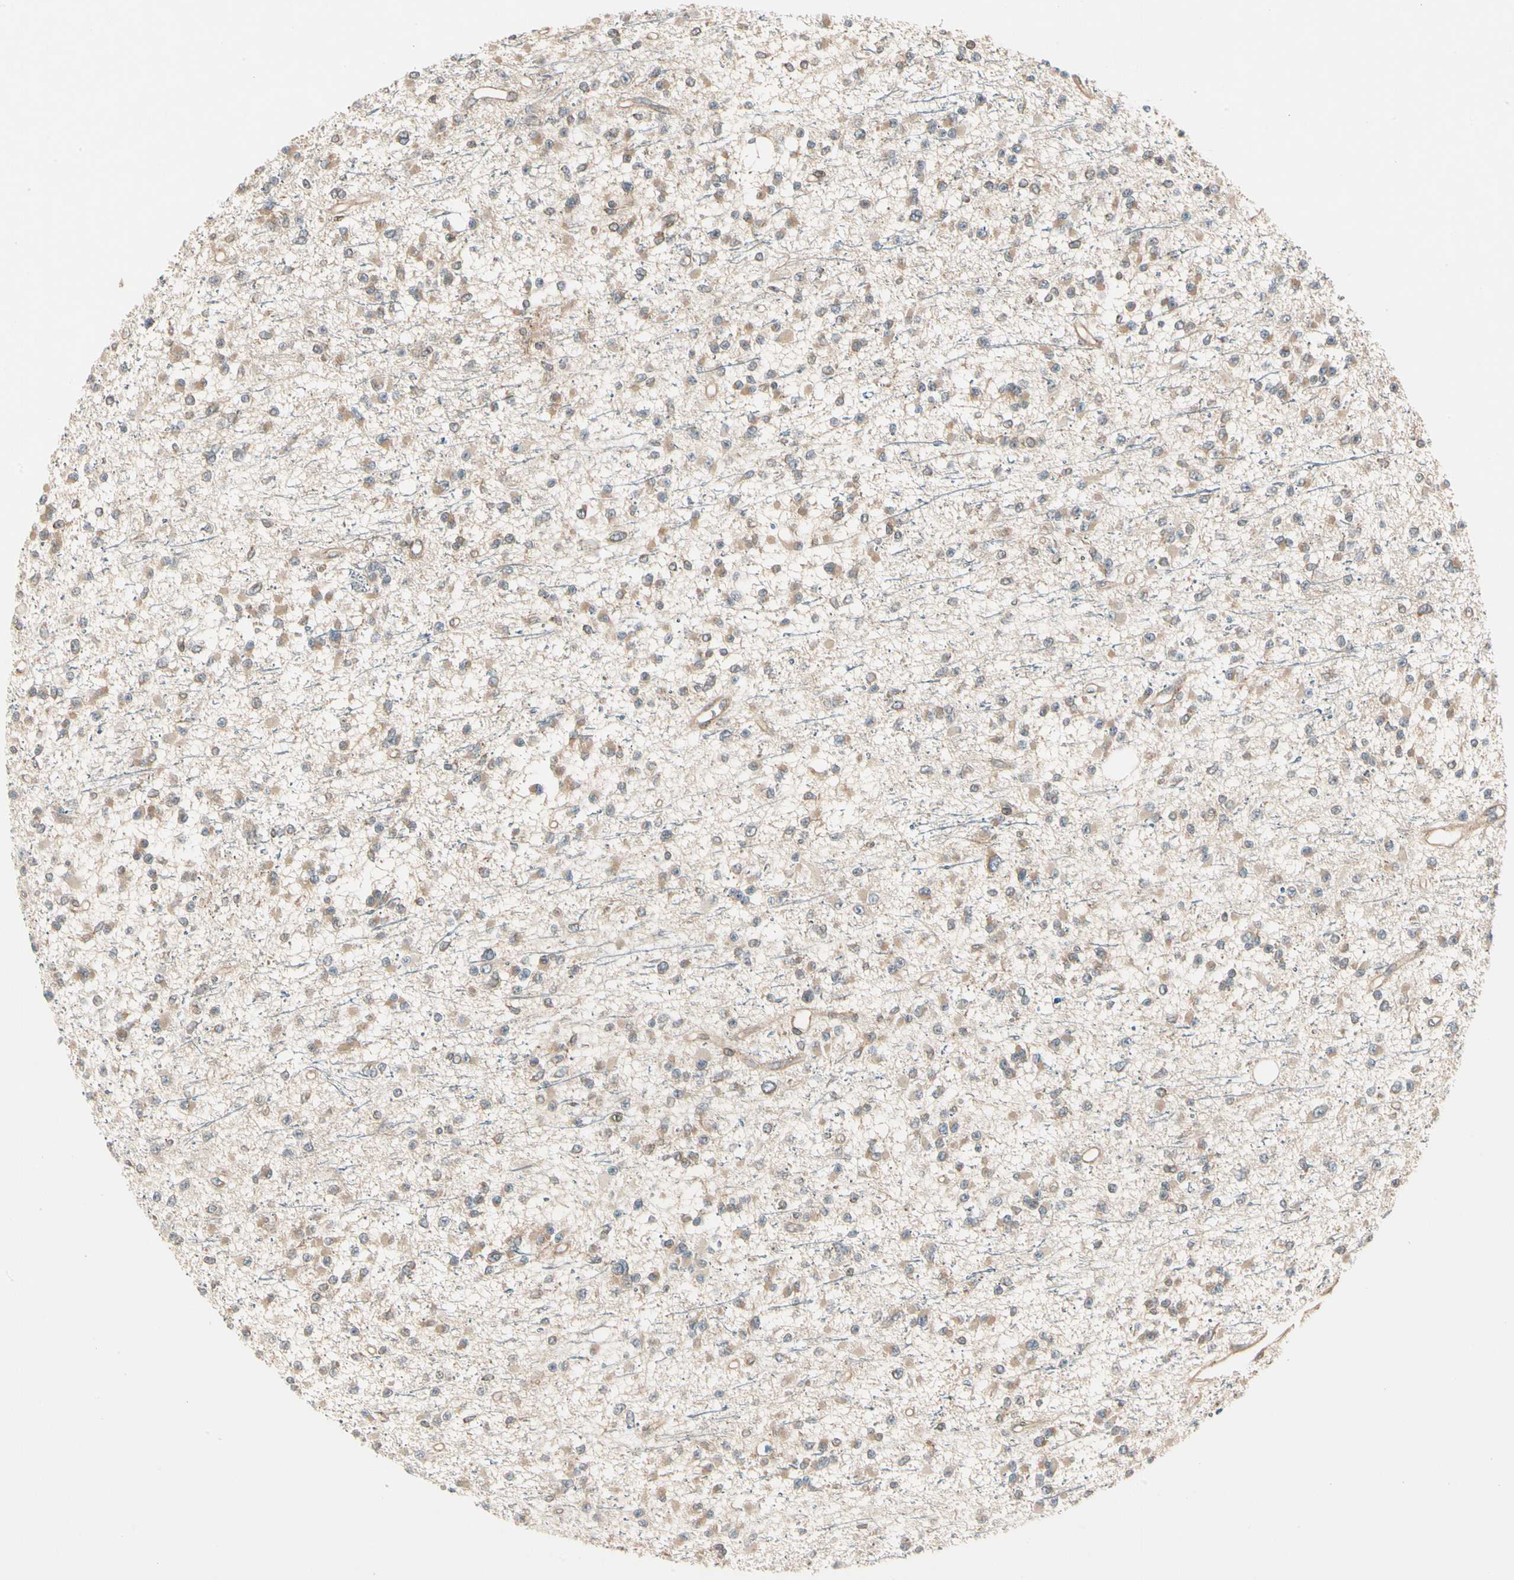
{"staining": {"intensity": "weak", "quantity": ">75%", "location": "cytoplasmic/membranous"}, "tissue": "glioma", "cell_type": "Tumor cells", "image_type": "cancer", "snomed": [{"axis": "morphology", "description": "Glioma, malignant, Low grade"}, {"axis": "topography", "description": "Brain"}], "caption": "Malignant glioma (low-grade) stained with IHC demonstrates weak cytoplasmic/membranous expression in about >75% of tumor cells.", "gene": "ROCK2", "patient": {"sex": "female", "age": 22}}